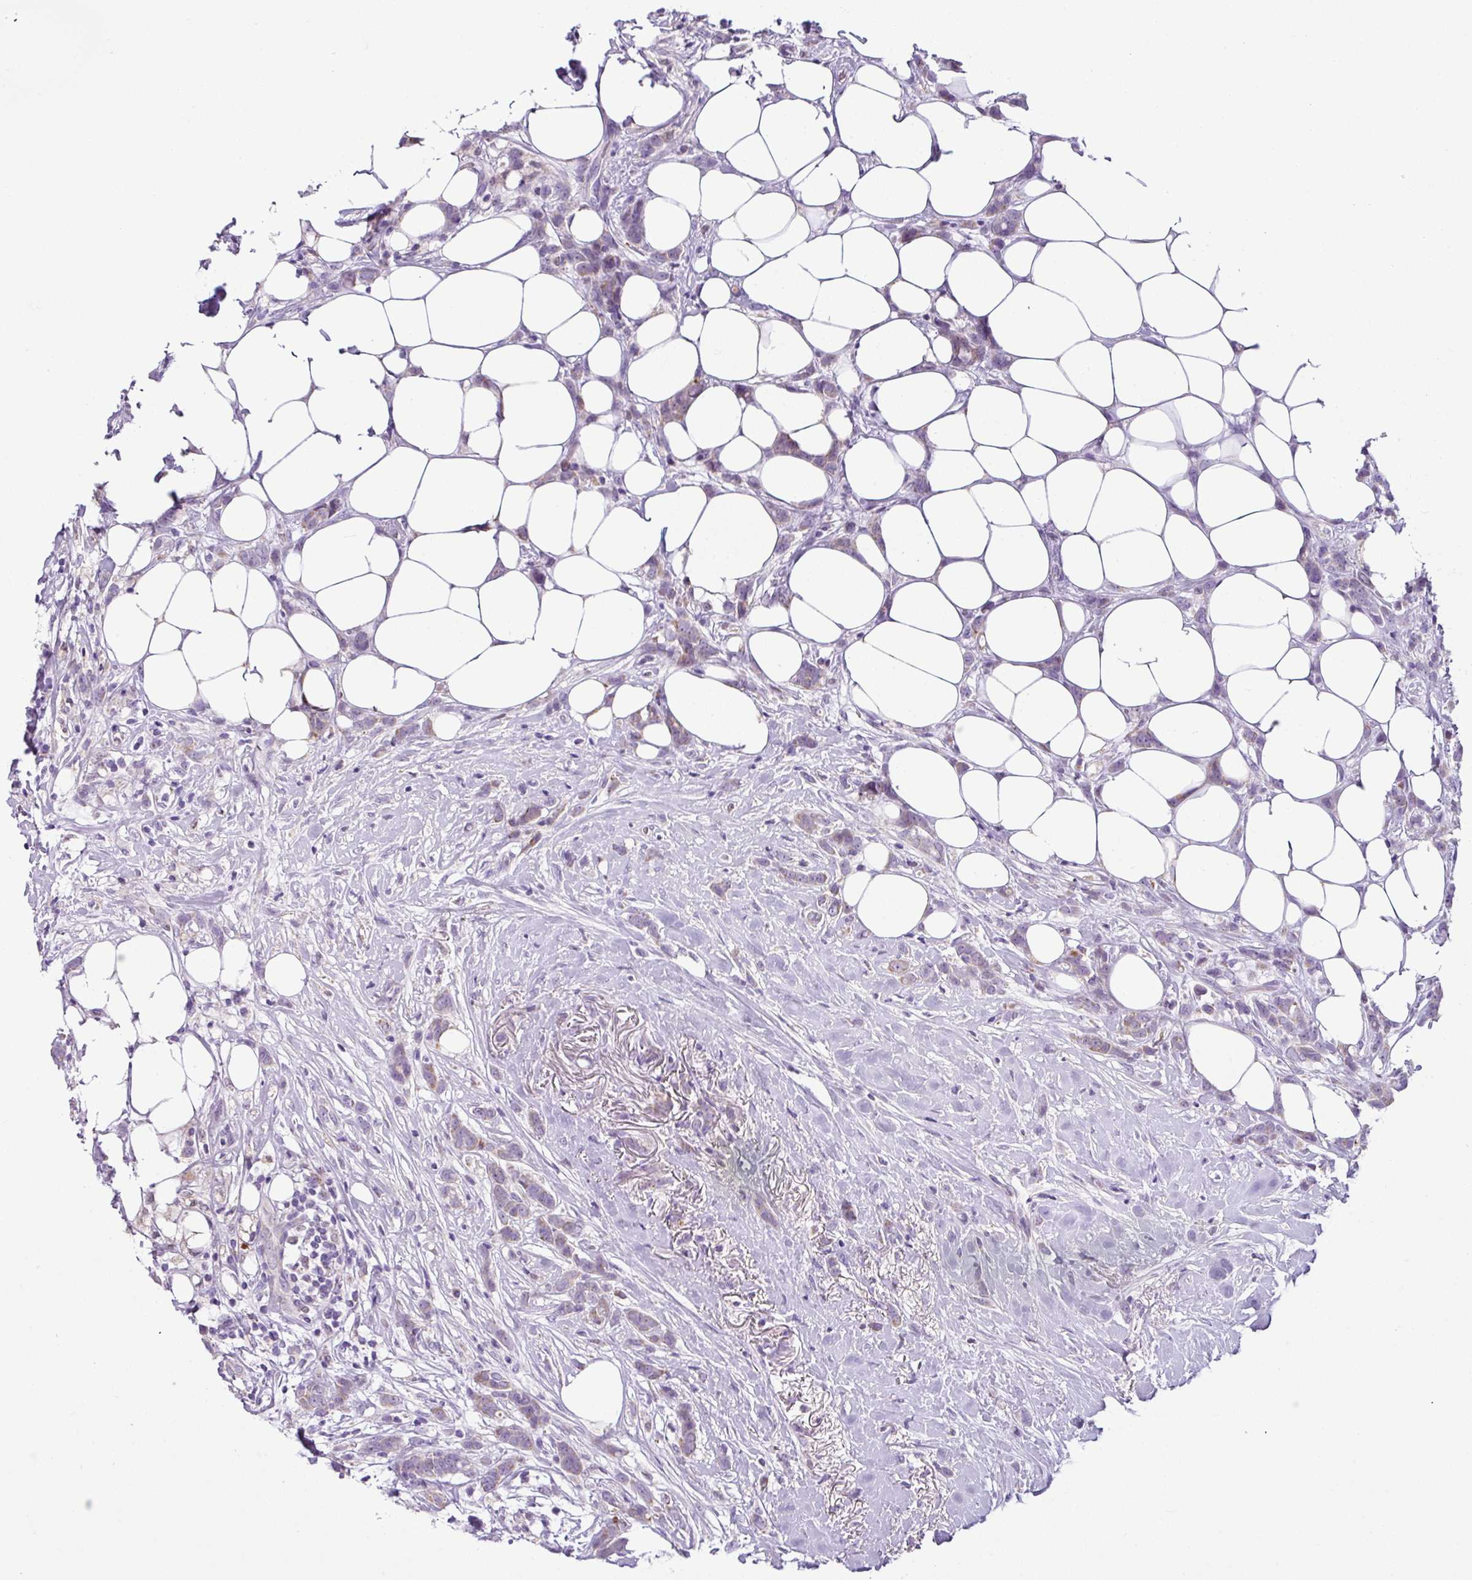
{"staining": {"intensity": "moderate", "quantity": "25%-75%", "location": "cytoplasmic/membranous"}, "tissue": "breast cancer", "cell_type": "Tumor cells", "image_type": "cancer", "snomed": [{"axis": "morphology", "description": "Duct carcinoma"}, {"axis": "topography", "description": "Breast"}], "caption": "A brown stain shows moderate cytoplasmic/membranous positivity of a protein in human breast intraductal carcinoma tumor cells.", "gene": "HMCN2", "patient": {"sex": "female", "age": 80}}